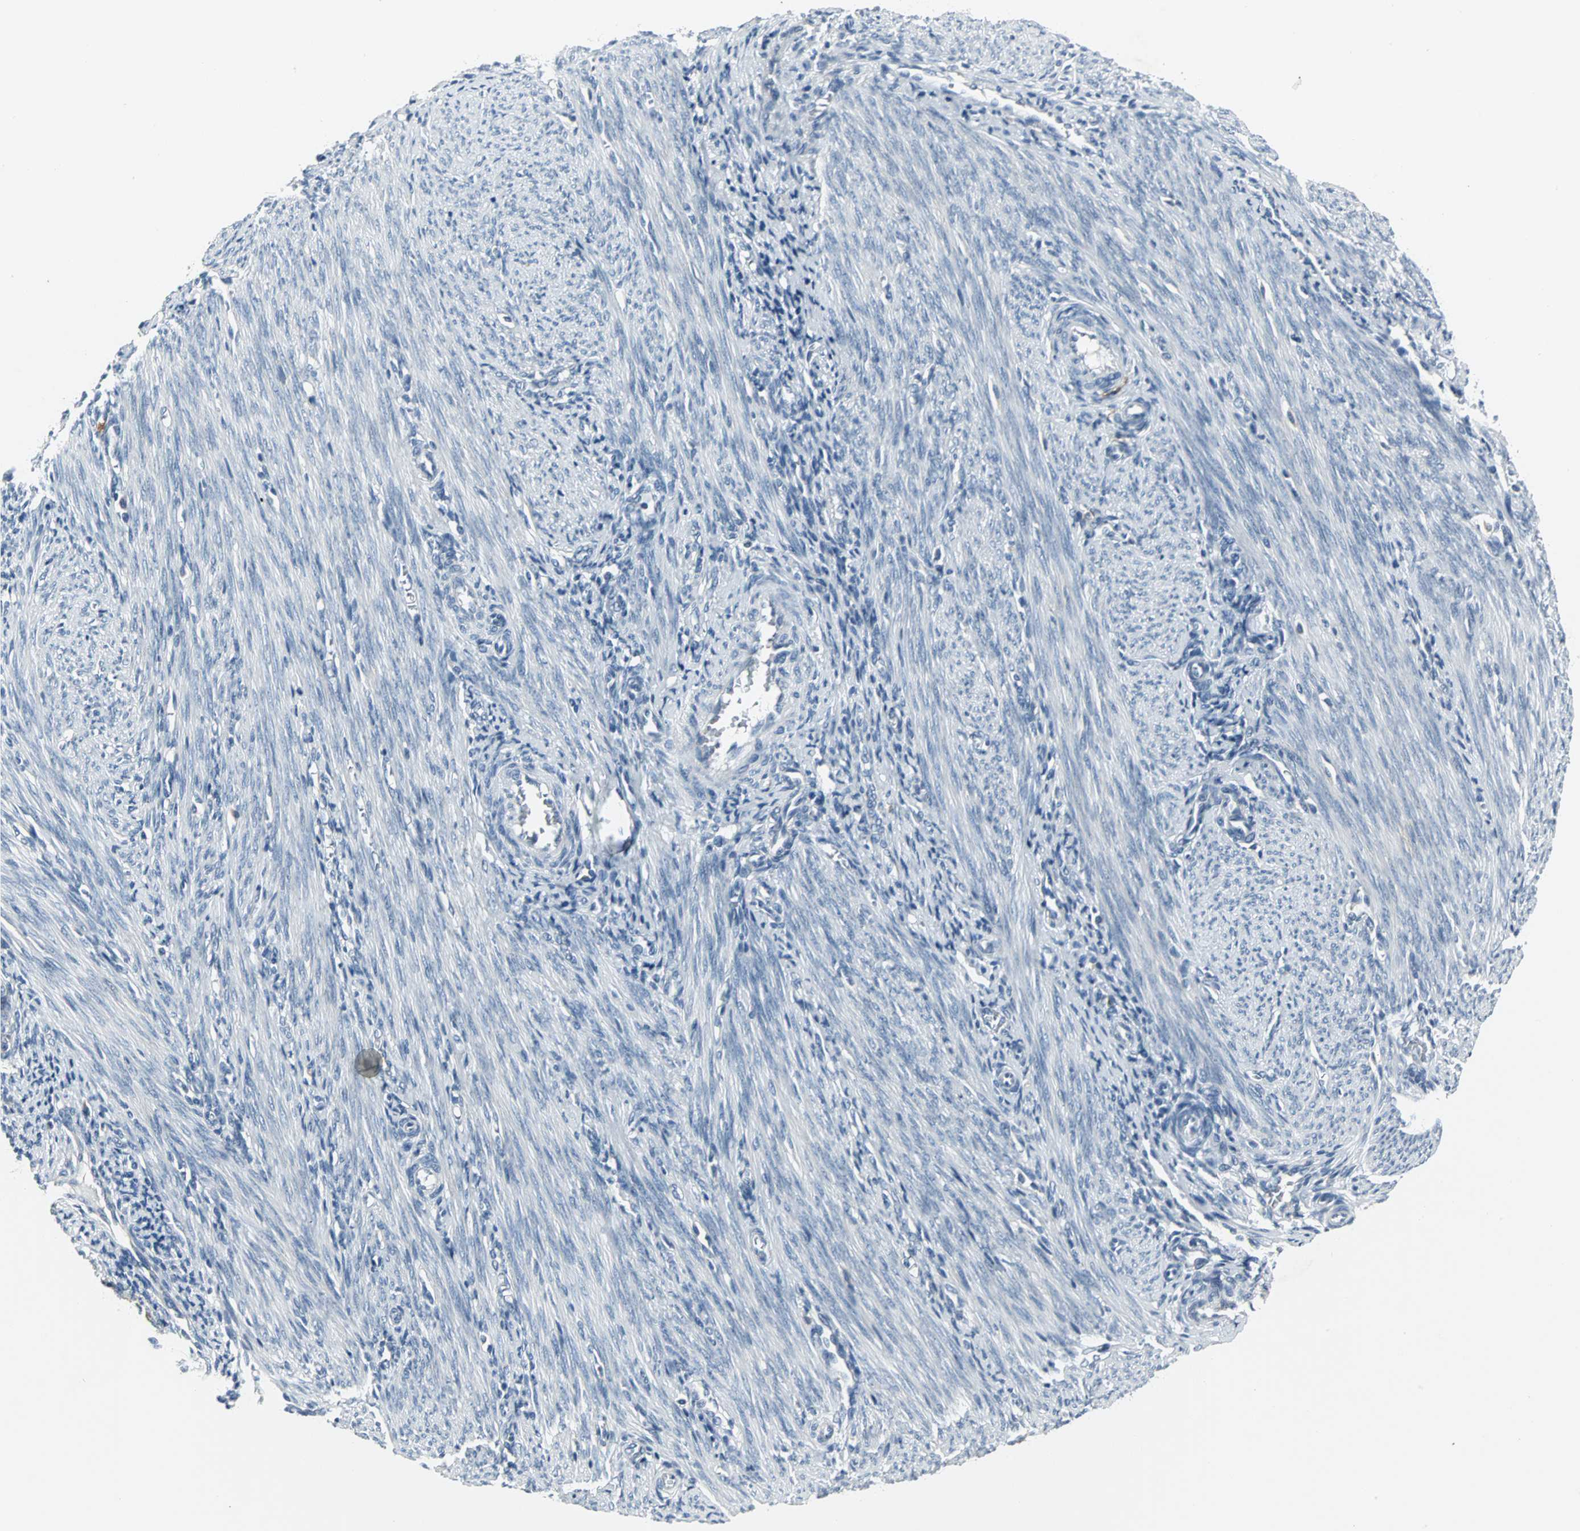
{"staining": {"intensity": "negative", "quantity": "none", "location": "none"}, "tissue": "endometrium", "cell_type": "Cells in endometrial stroma", "image_type": "normal", "snomed": [{"axis": "morphology", "description": "Normal tissue, NOS"}, {"axis": "topography", "description": "Uterus"}, {"axis": "topography", "description": "Endometrium"}], "caption": "Endometrium stained for a protein using immunohistochemistry demonstrates no expression cells in endometrial stroma.", "gene": "SLC2A5", "patient": {"sex": "female", "age": 33}}